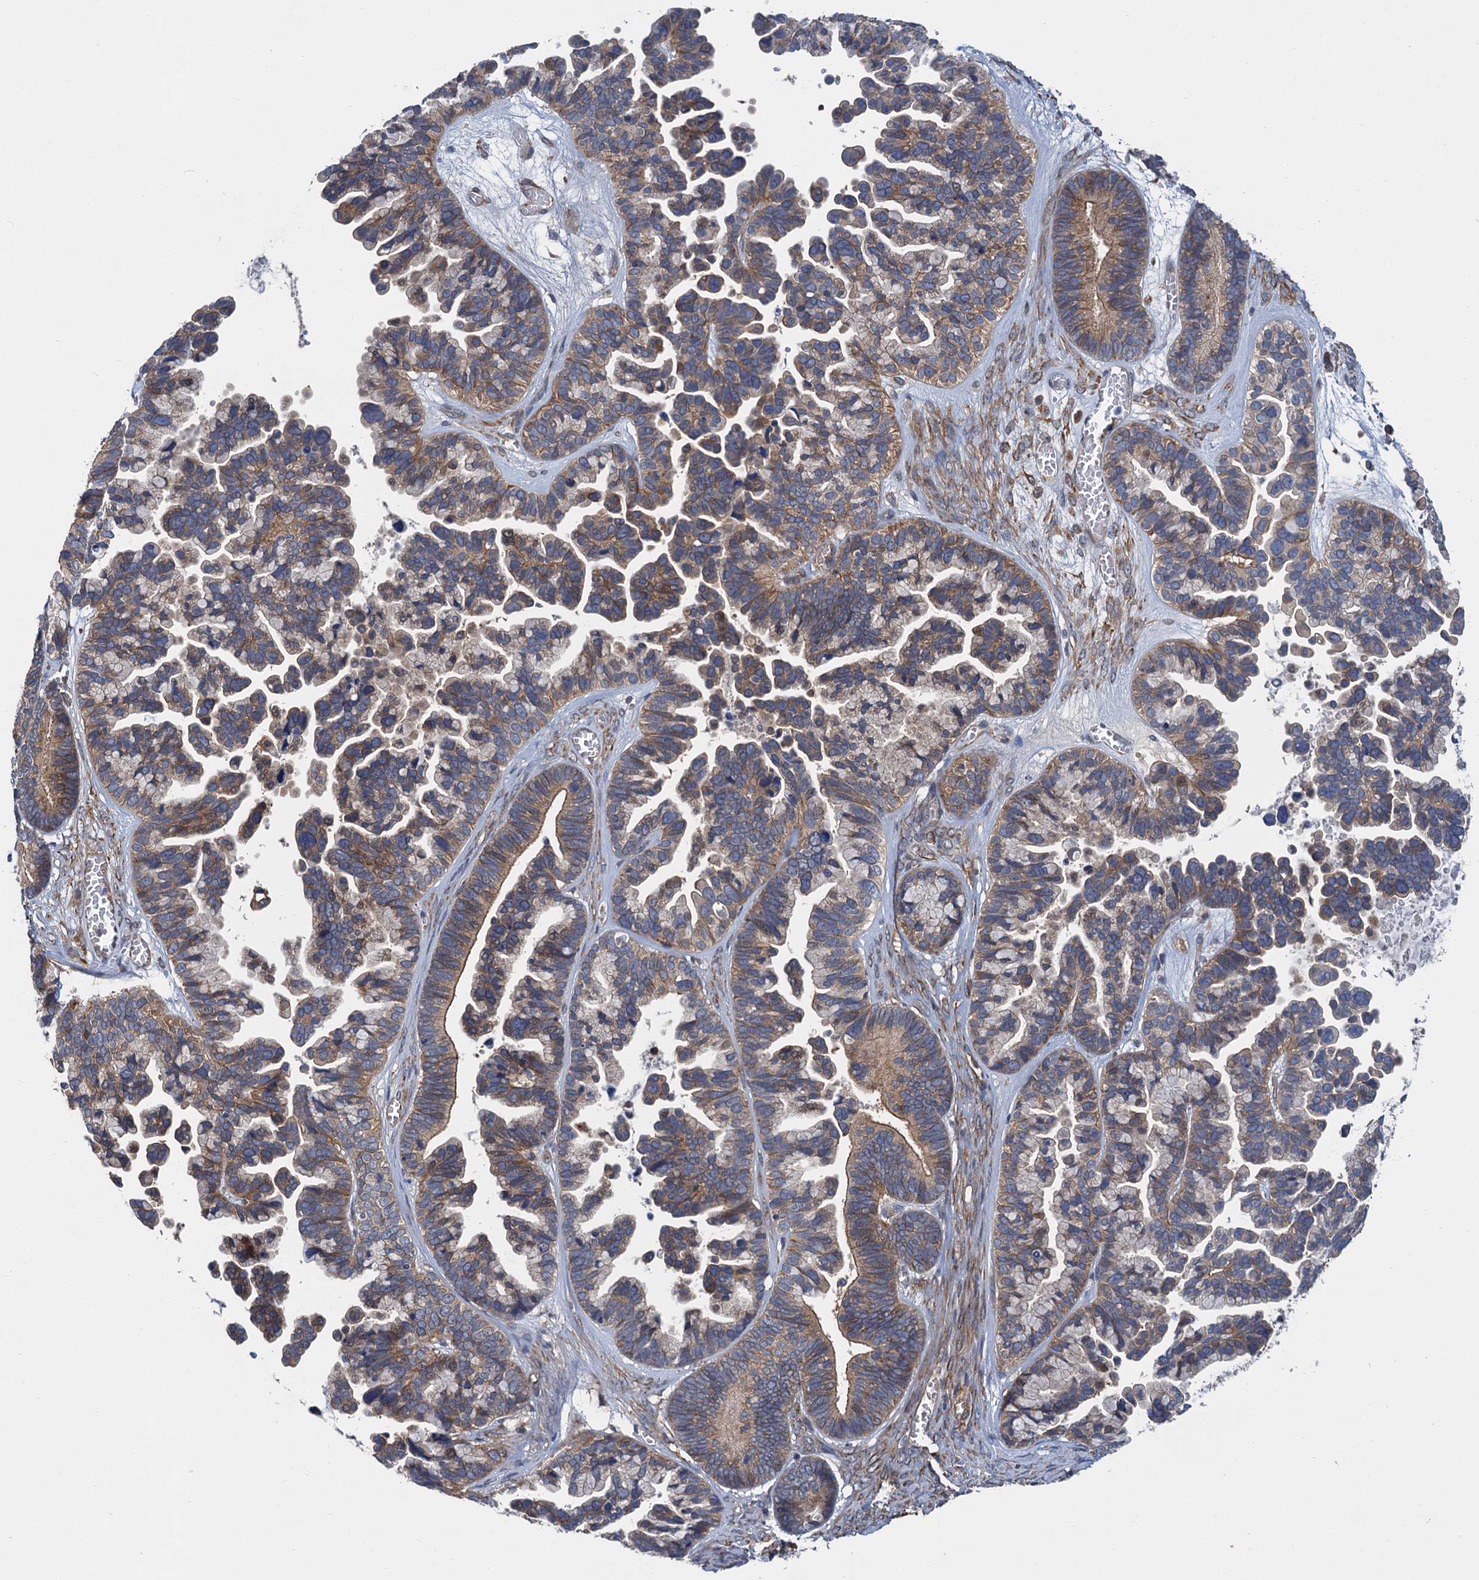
{"staining": {"intensity": "moderate", "quantity": ">75%", "location": "cytoplasmic/membranous"}, "tissue": "ovarian cancer", "cell_type": "Tumor cells", "image_type": "cancer", "snomed": [{"axis": "morphology", "description": "Cystadenocarcinoma, serous, NOS"}, {"axis": "topography", "description": "Ovary"}], "caption": "Immunohistochemical staining of ovarian cancer exhibits moderate cytoplasmic/membranous protein staining in approximately >75% of tumor cells.", "gene": "PJA2", "patient": {"sex": "female", "age": 56}}